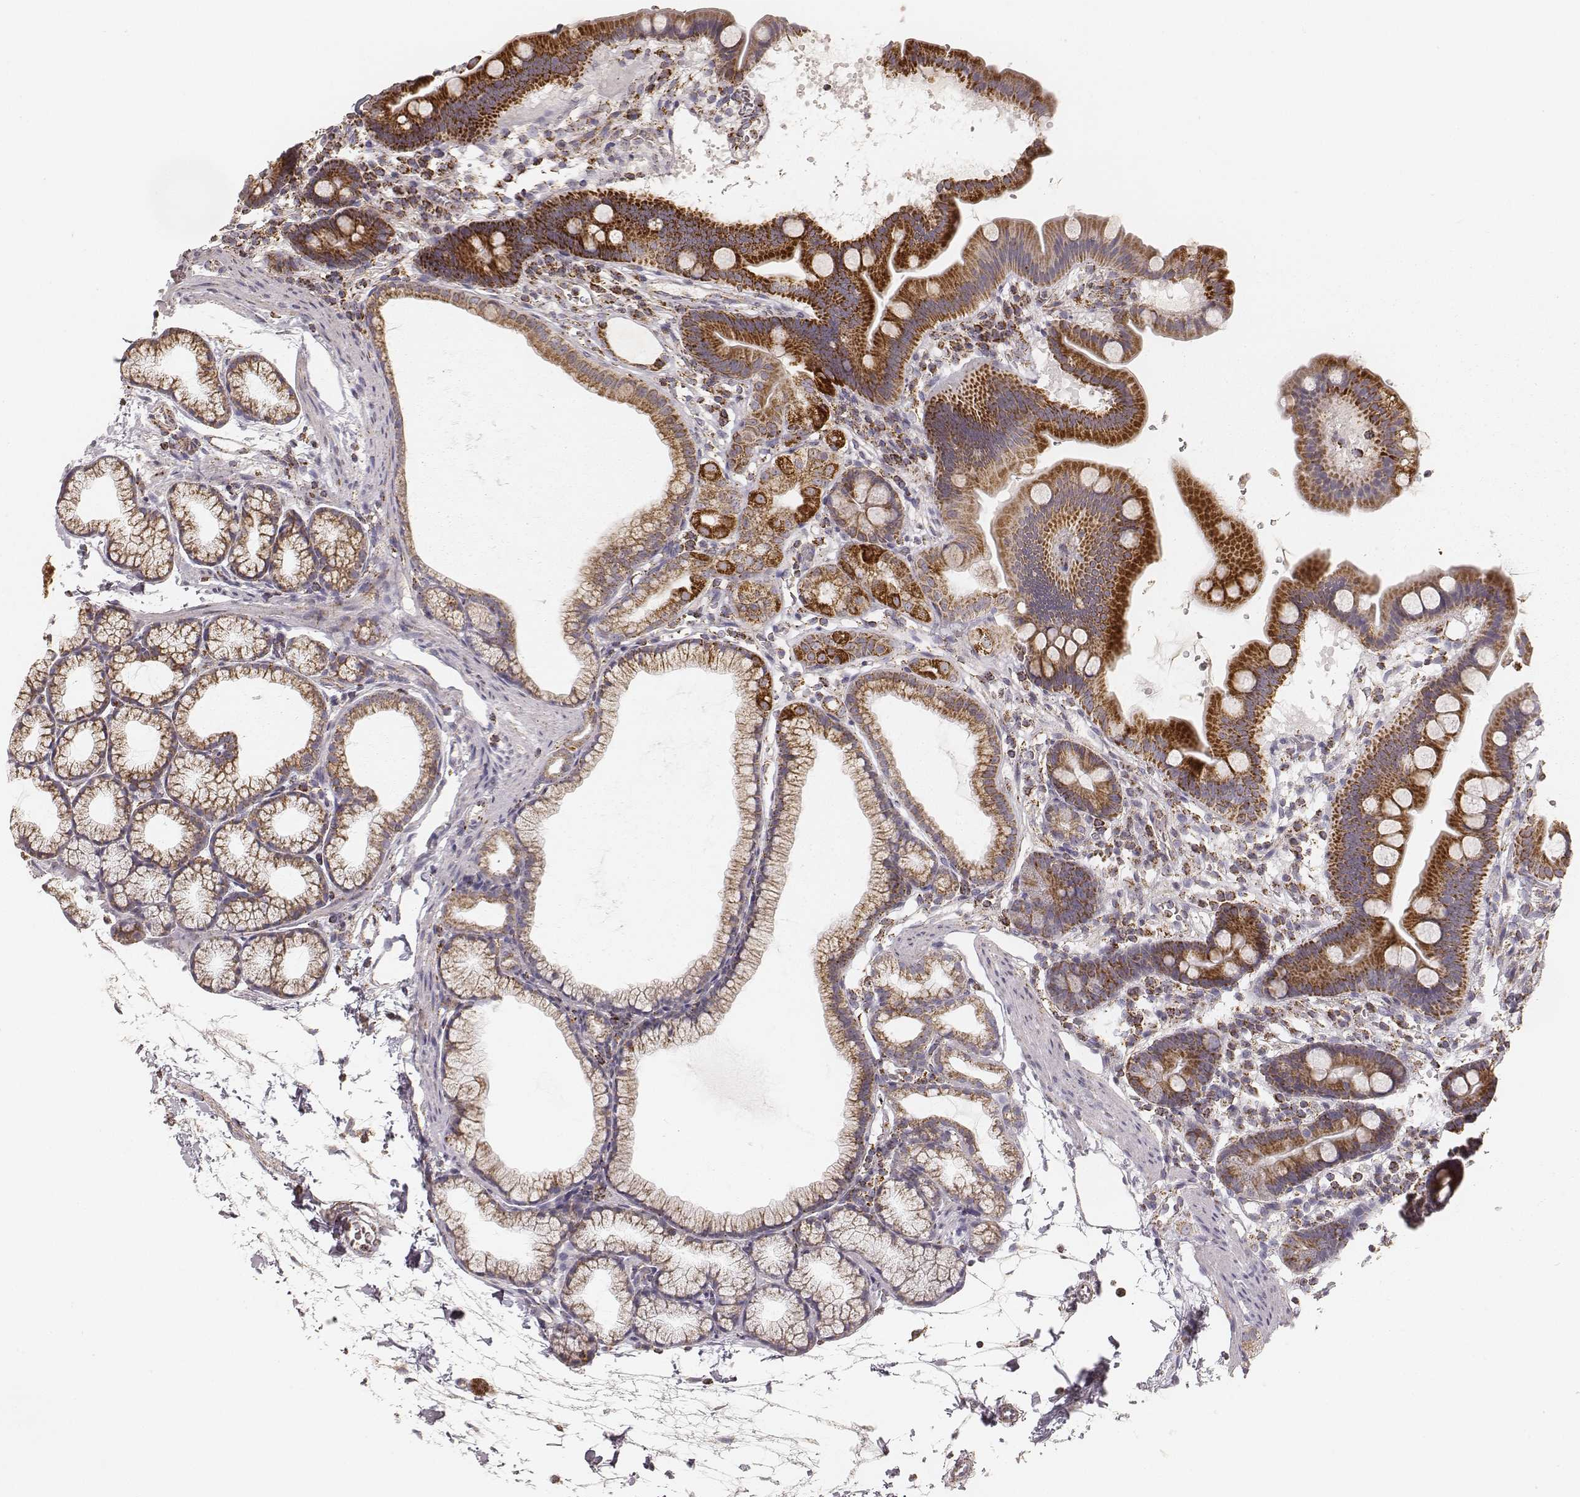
{"staining": {"intensity": "strong", "quantity": ">75%", "location": "cytoplasmic/membranous"}, "tissue": "duodenum", "cell_type": "Glandular cells", "image_type": "normal", "snomed": [{"axis": "morphology", "description": "Normal tissue, NOS"}, {"axis": "topography", "description": "Duodenum"}], "caption": "Human duodenum stained for a protein (brown) displays strong cytoplasmic/membranous positive staining in about >75% of glandular cells.", "gene": "CS", "patient": {"sex": "male", "age": 59}}